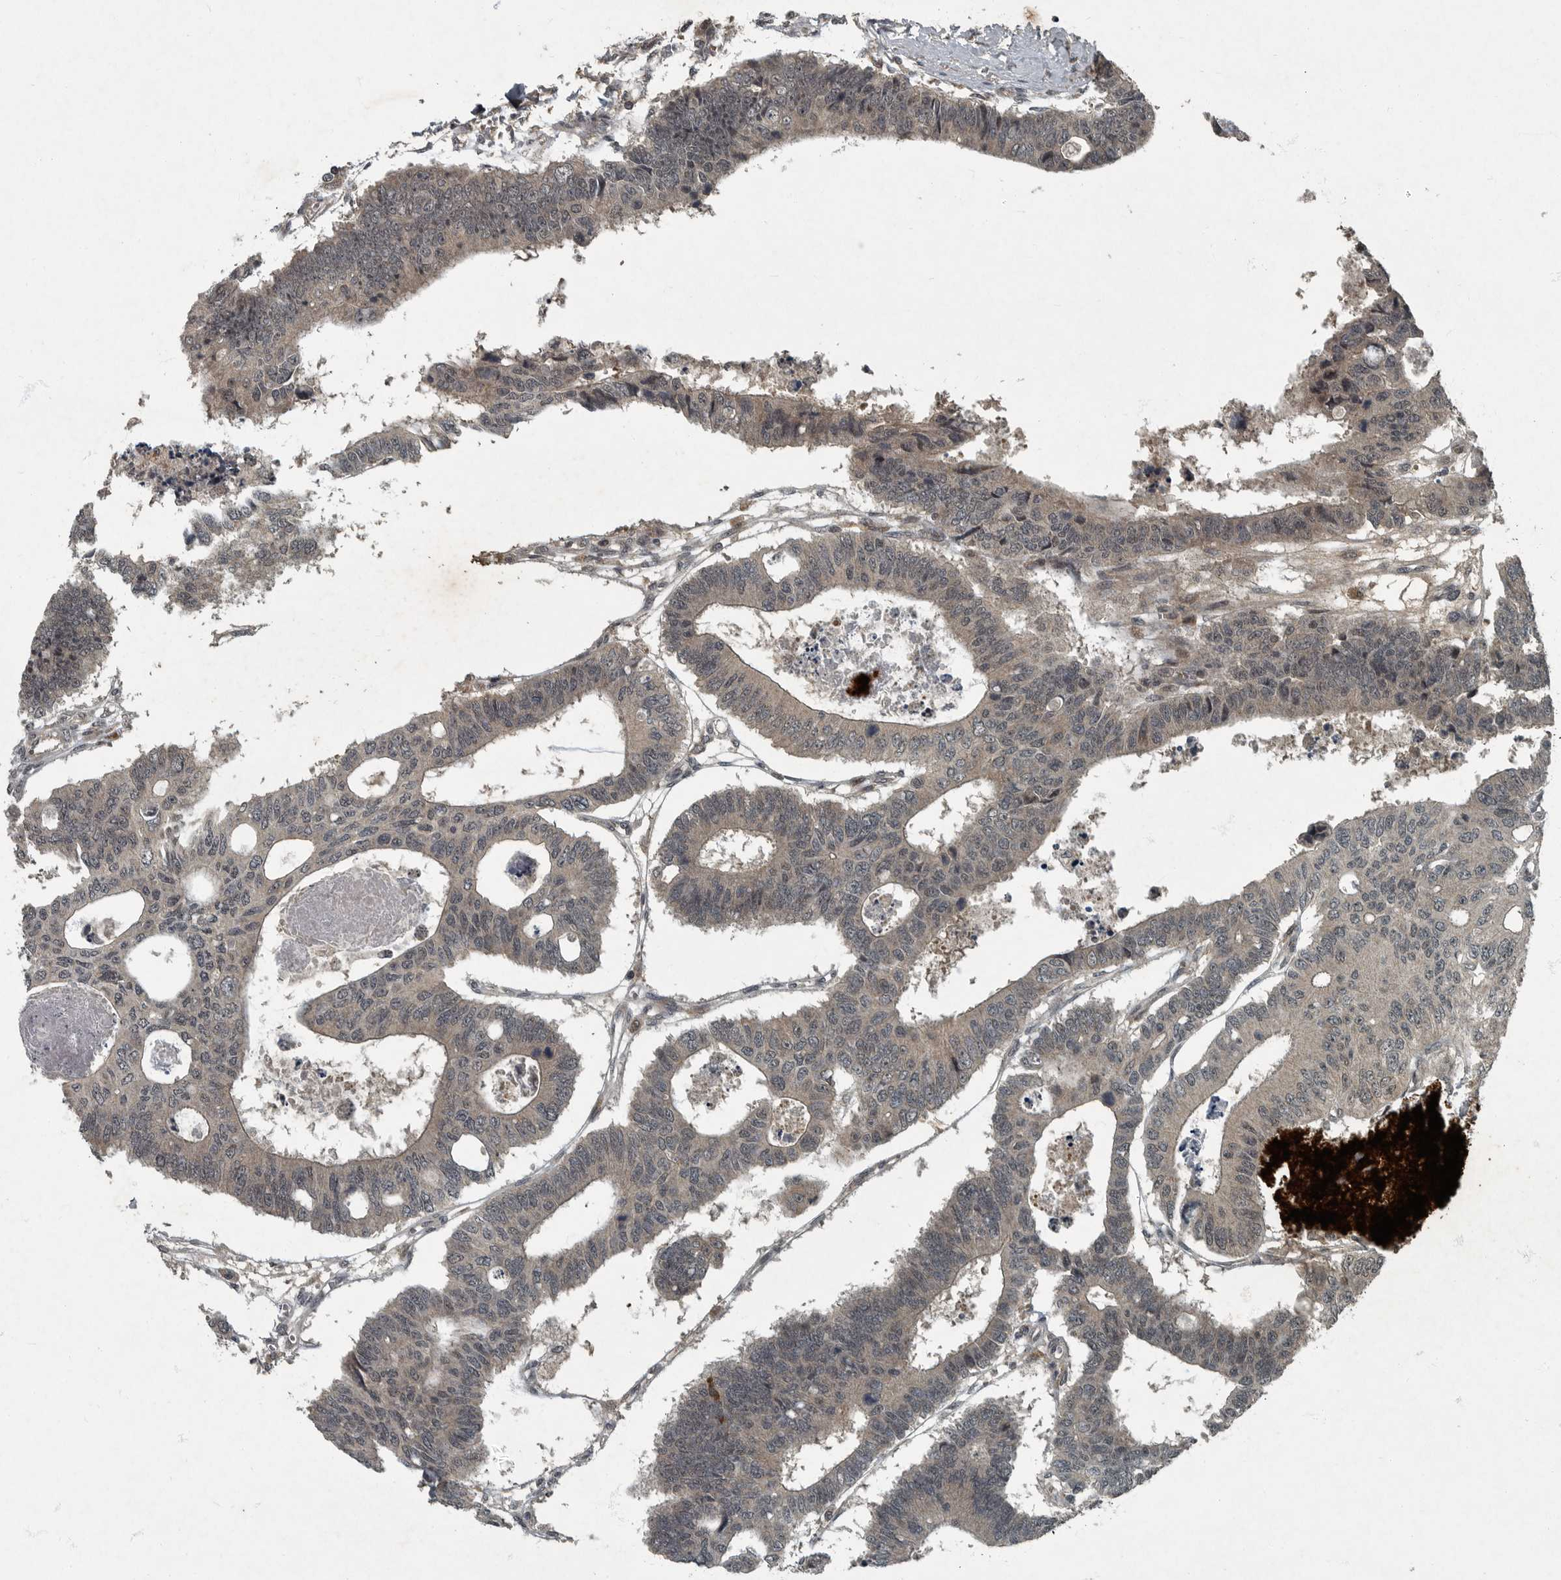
{"staining": {"intensity": "negative", "quantity": "none", "location": "none"}, "tissue": "colorectal cancer", "cell_type": "Tumor cells", "image_type": "cancer", "snomed": [{"axis": "morphology", "description": "Adenocarcinoma, NOS"}, {"axis": "topography", "description": "Rectum"}], "caption": "This is an immunohistochemistry (IHC) image of human colorectal cancer (adenocarcinoma). There is no positivity in tumor cells.", "gene": "FOXO1", "patient": {"sex": "male", "age": 84}}